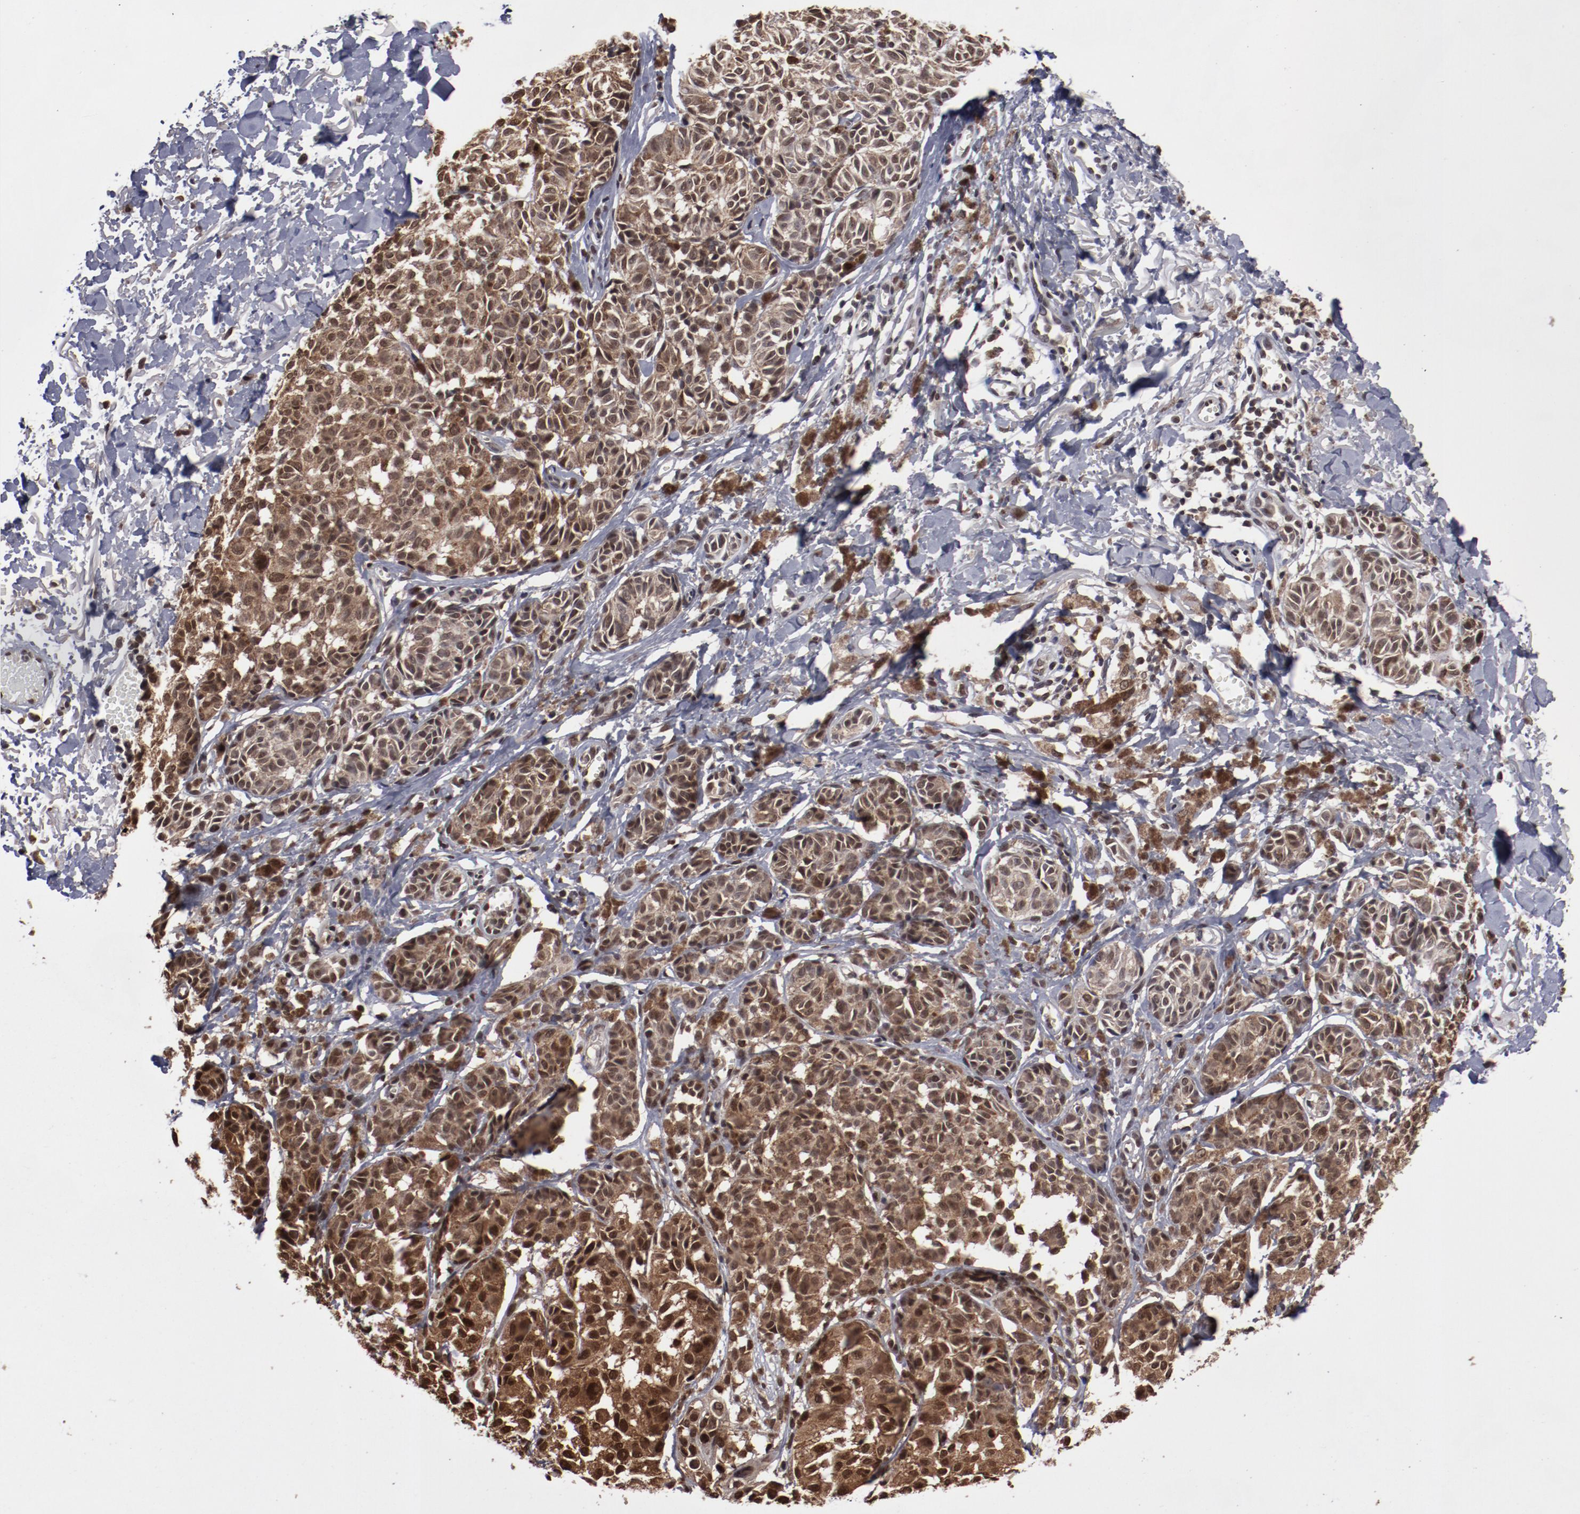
{"staining": {"intensity": "moderate", "quantity": ">75%", "location": "cytoplasmic/membranous,nuclear"}, "tissue": "melanoma", "cell_type": "Tumor cells", "image_type": "cancer", "snomed": [{"axis": "morphology", "description": "Malignant melanoma, NOS"}, {"axis": "topography", "description": "Skin"}], "caption": "IHC image of malignant melanoma stained for a protein (brown), which exhibits medium levels of moderate cytoplasmic/membranous and nuclear positivity in about >75% of tumor cells.", "gene": "AKT1", "patient": {"sex": "male", "age": 76}}